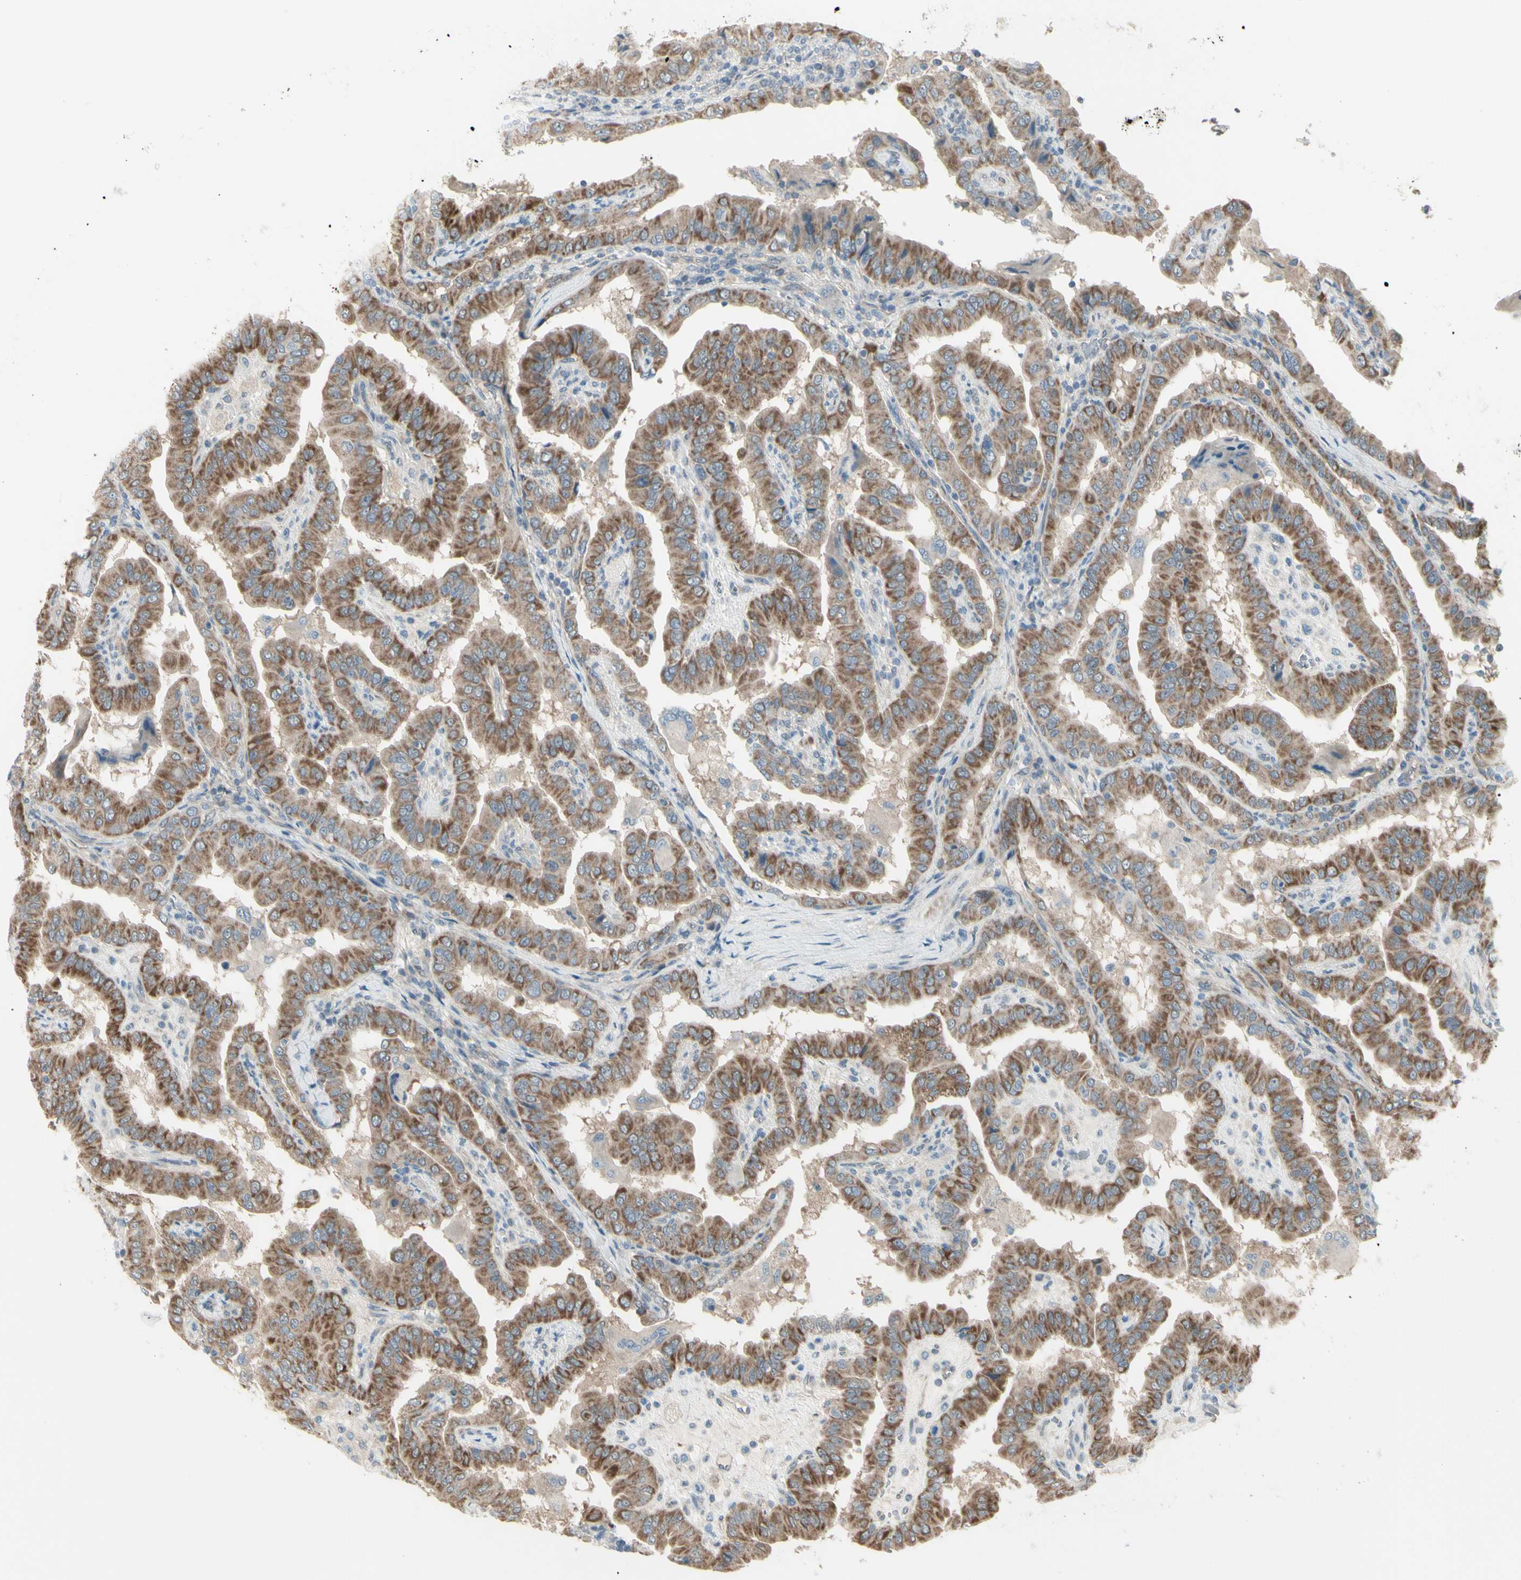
{"staining": {"intensity": "moderate", "quantity": "25%-75%", "location": "cytoplasmic/membranous"}, "tissue": "thyroid cancer", "cell_type": "Tumor cells", "image_type": "cancer", "snomed": [{"axis": "morphology", "description": "Papillary adenocarcinoma, NOS"}, {"axis": "topography", "description": "Thyroid gland"}], "caption": "About 25%-75% of tumor cells in thyroid cancer (papillary adenocarcinoma) display moderate cytoplasmic/membranous protein staining as visualized by brown immunohistochemical staining.", "gene": "NAXD", "patient": {"sex": "male", "age": 33}}